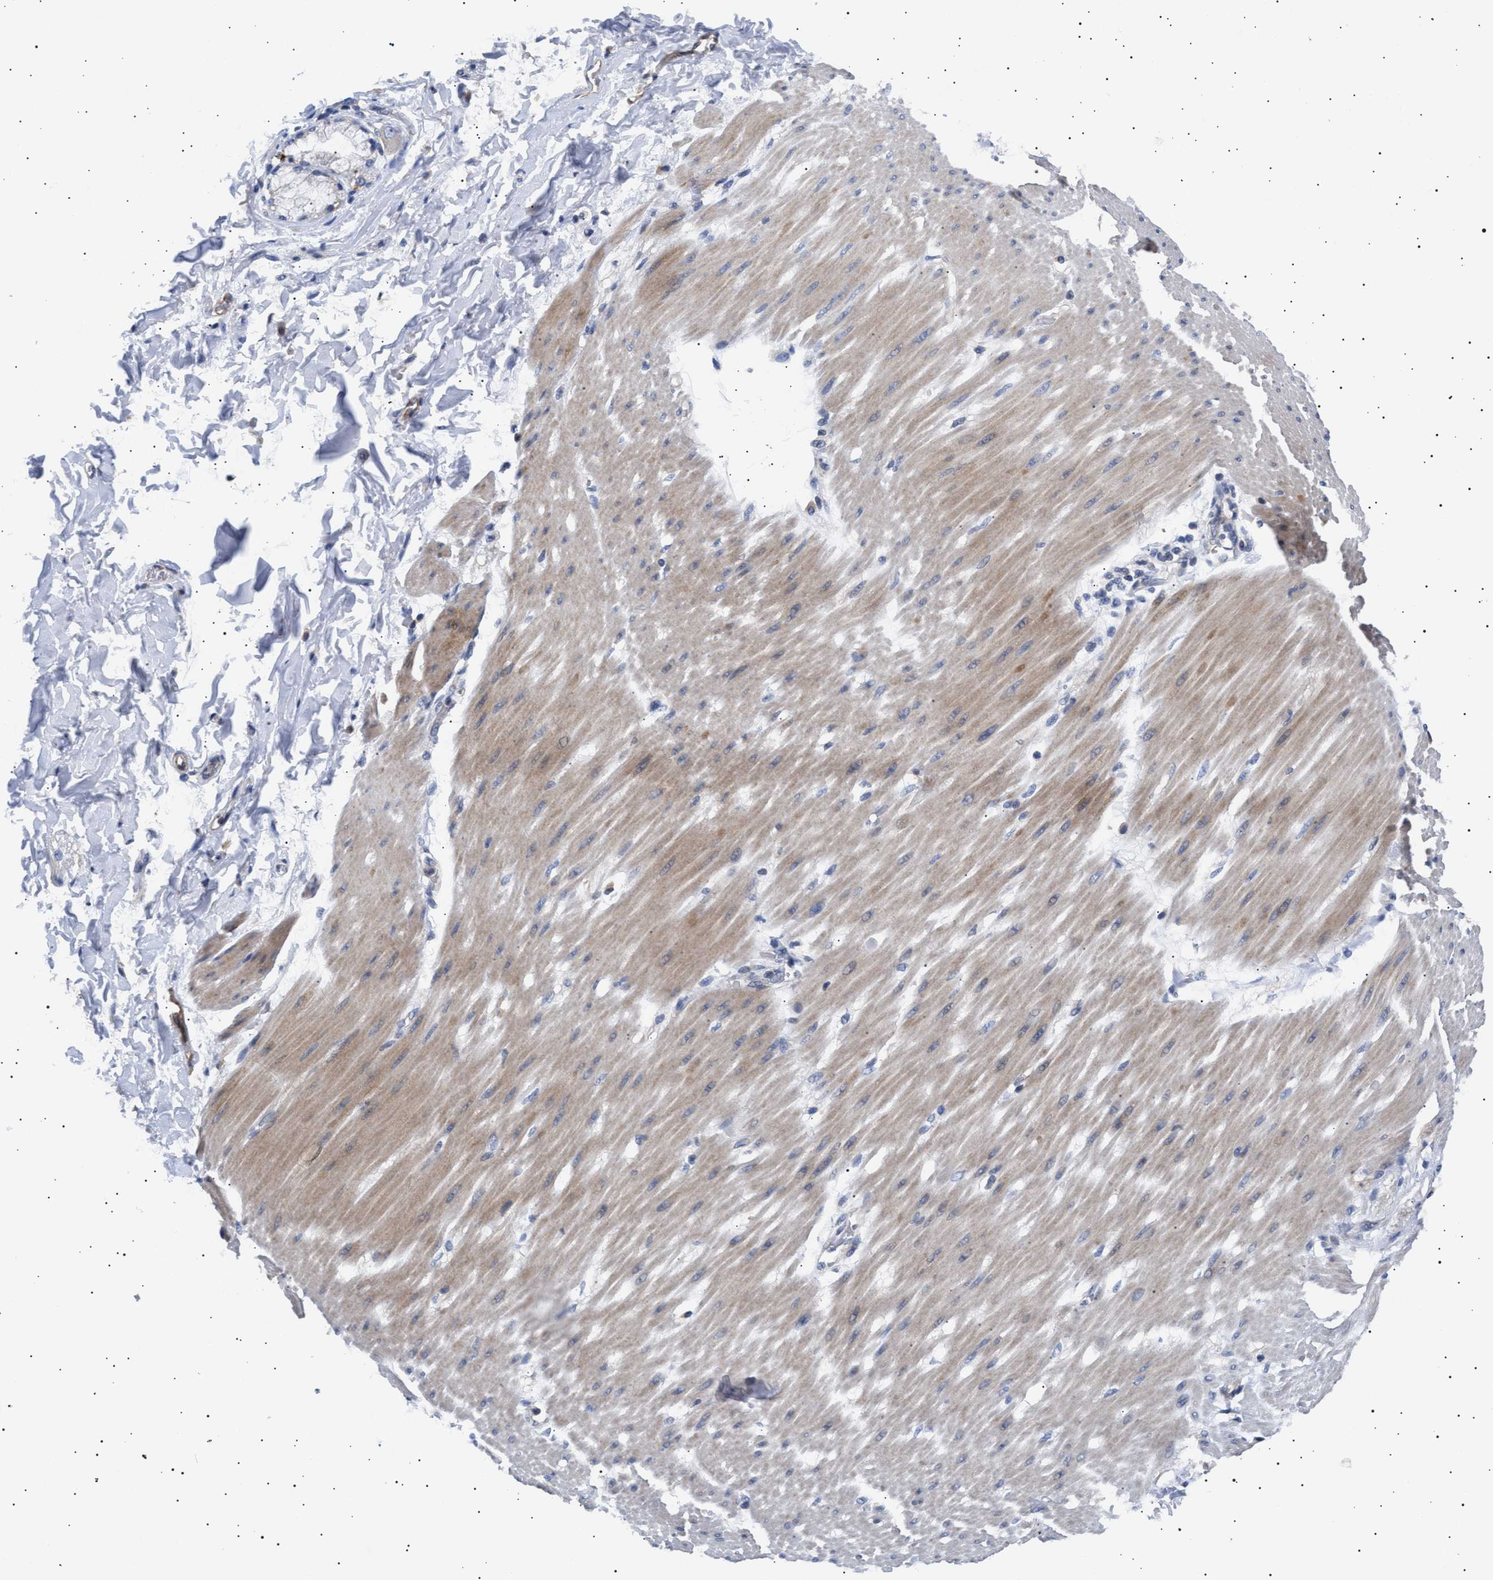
{"staining": {"intensity": "negative", "quantity": "none", "location": "none"}, "tissue": "adipose tissue", "cell_type": "Adipocytes", "image_type": "normal", "snomed": [{"axis": "morphology", "description": "Normal tissue, NOS"}, {"axis": "morphology", "description": "Adenocarcinoma, NOS"}, {"axis": "topography", "description": "Duodenum"}, {"axis": "topography", "description": "Peripheral nerve tissue"}], "caption": "Adipocytes show no significant expression in normal adipose tissue. (DAB (3,3'-diaminobenzidine) IHC with hematoxylin counter stain).", "gene": "HEMGN", "patient": {"sex": "female", "age": 60}}